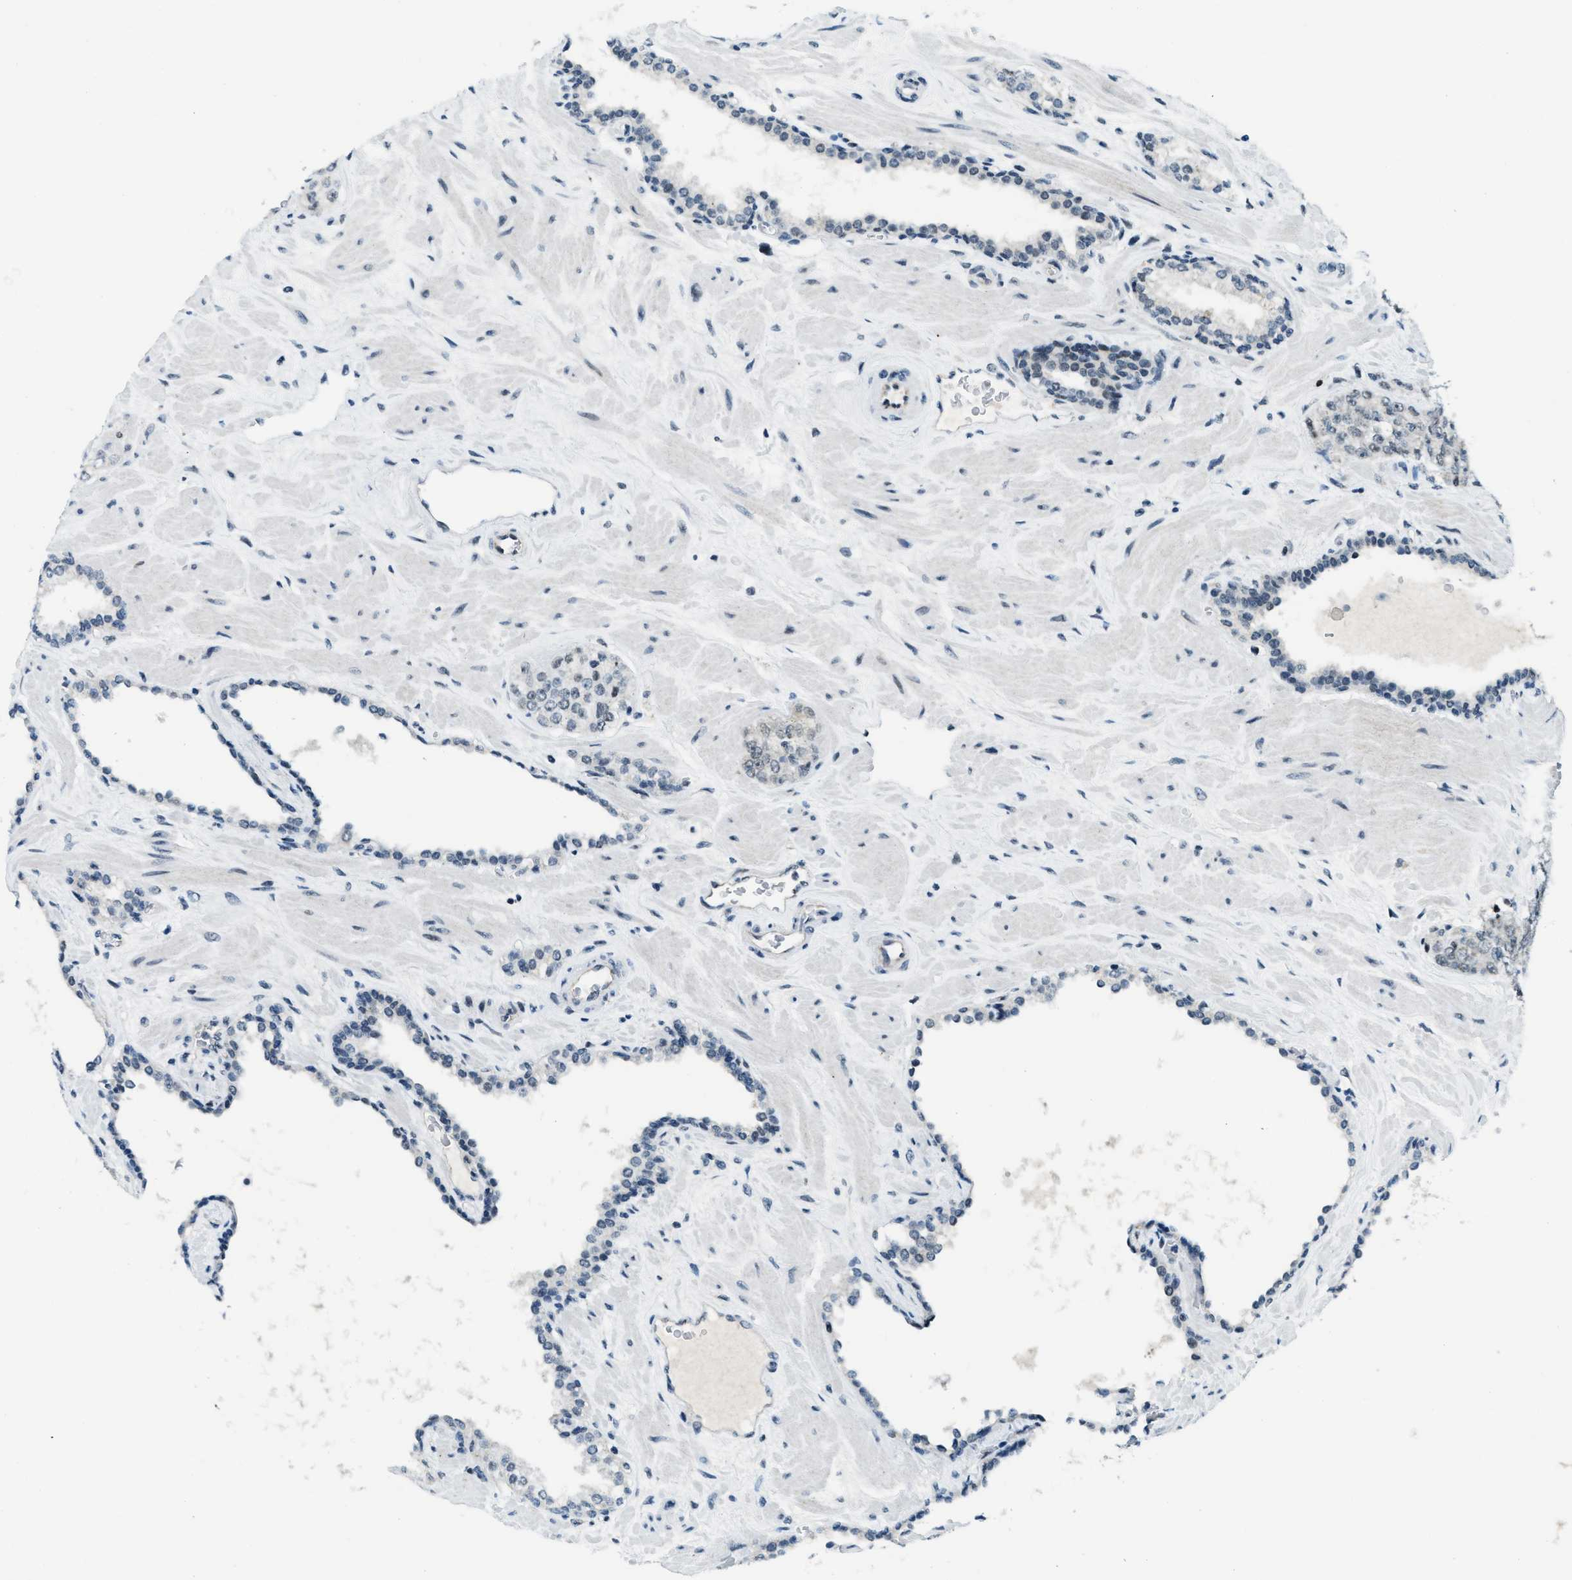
{"staining": {"intensity": "negative", "quantity": "none", "location": "none"}, "tissue": "prostate cancer", "cell_type": "Tumor cells", "image_type": "cancer", "snomed": [{"axis": "morphology", "description": "Adenocarcinoma, High grade"}, {"axis": "topography", "description": "Prostate"}], "caption": "An immunohistochemistry (IHC) histopathology image of prostate adenocarcinoma (high-grade) is shown. There is no staining in tumor cells of prostate adenocarcinoma (high-grade).", "gene": "KLF6", "patient": {"sex": "male", "age": 64}}